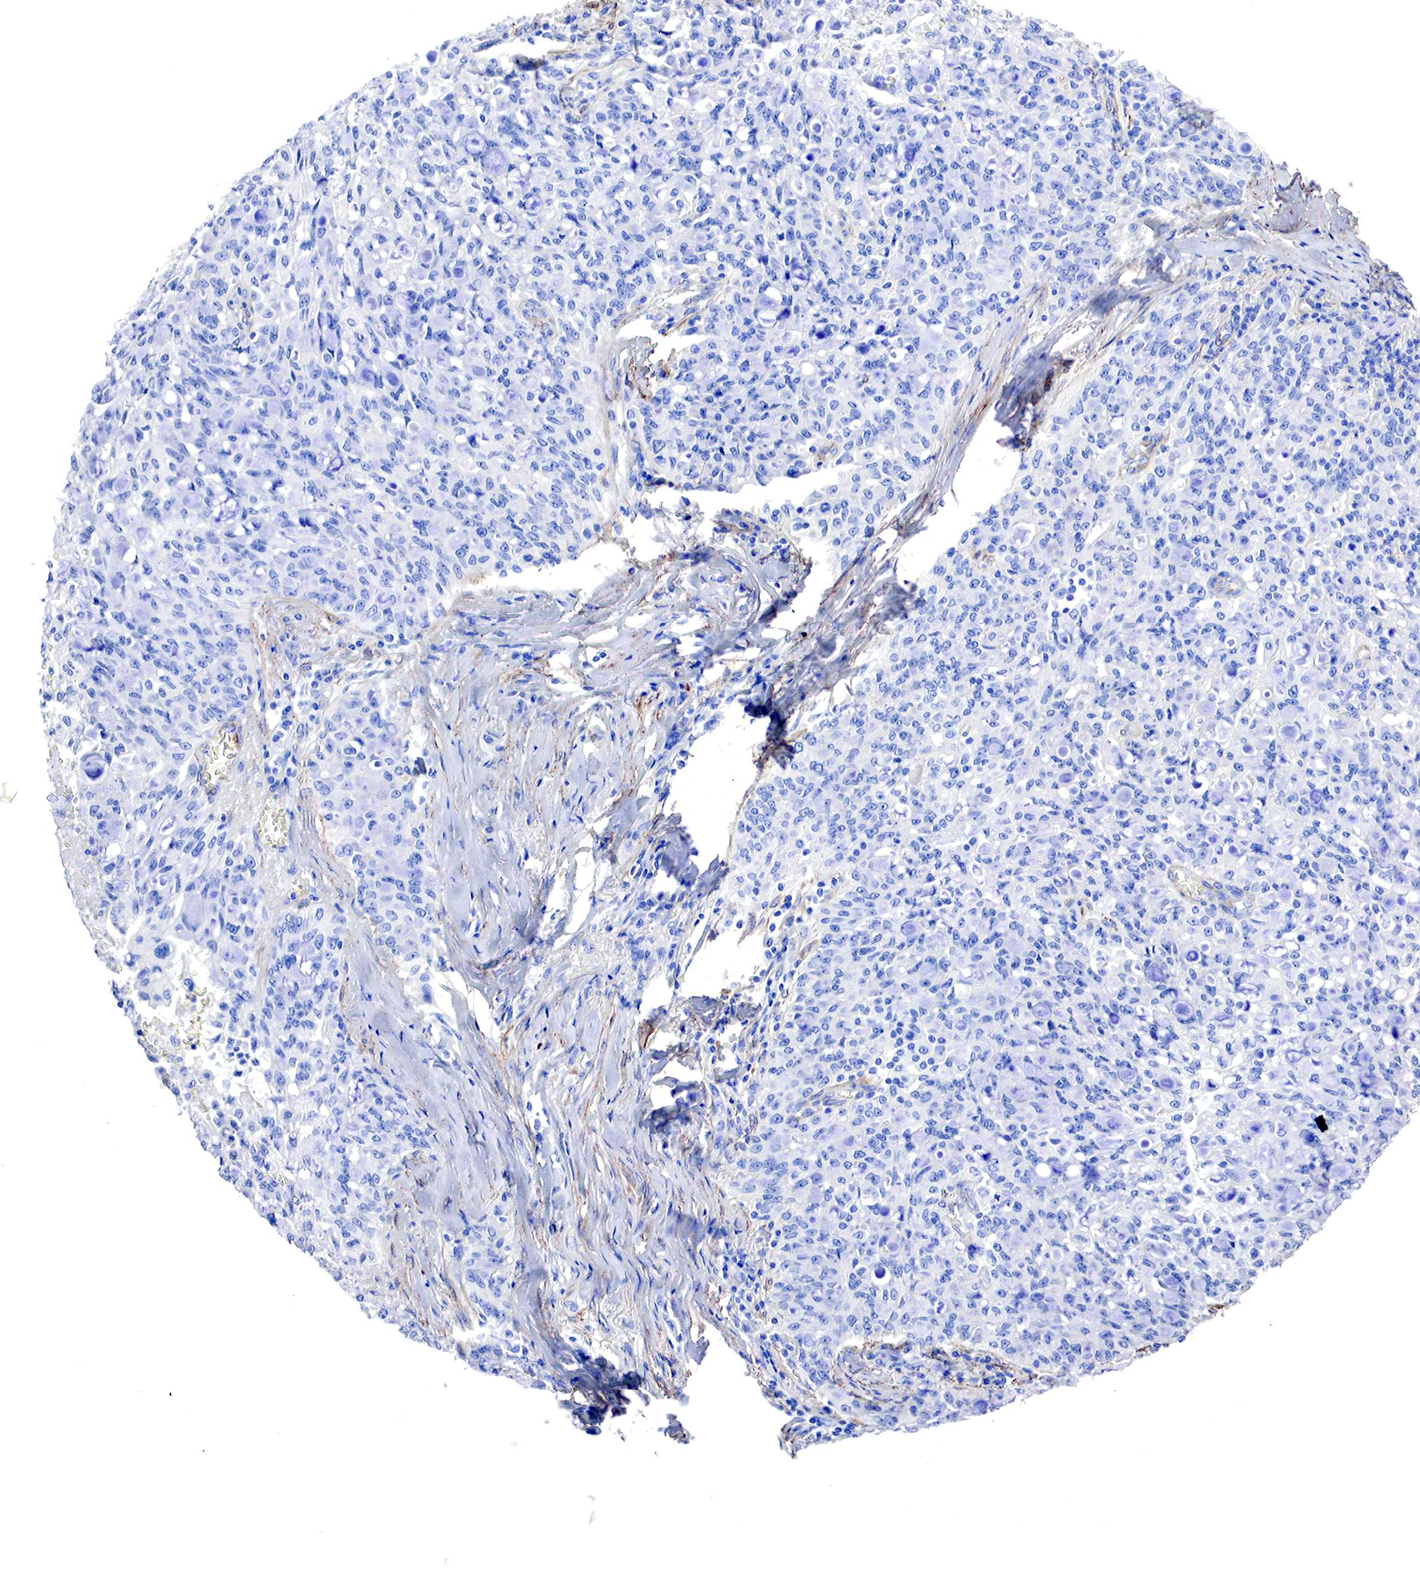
{"staining": {"intensity": "negative", "quantity": "none", "location": "none"}, "tissue": "lung cancer", "cell_type": "Tumor cells", "image_type": "cancer", "snomed": [{"axis": "morphology", "description": "Adenocarcinoma, NOS"}, {"axis": "topography", "description": "Lung"}], "caption": "This photomicrograph is of lung cancer stained with immunohistochemistry to label a protein in brown with the nuclei are counter-stained blue. There is no staining in tumor cells.", "gene": "TPM1", "patient": {"sex": "female", "age": 44}}